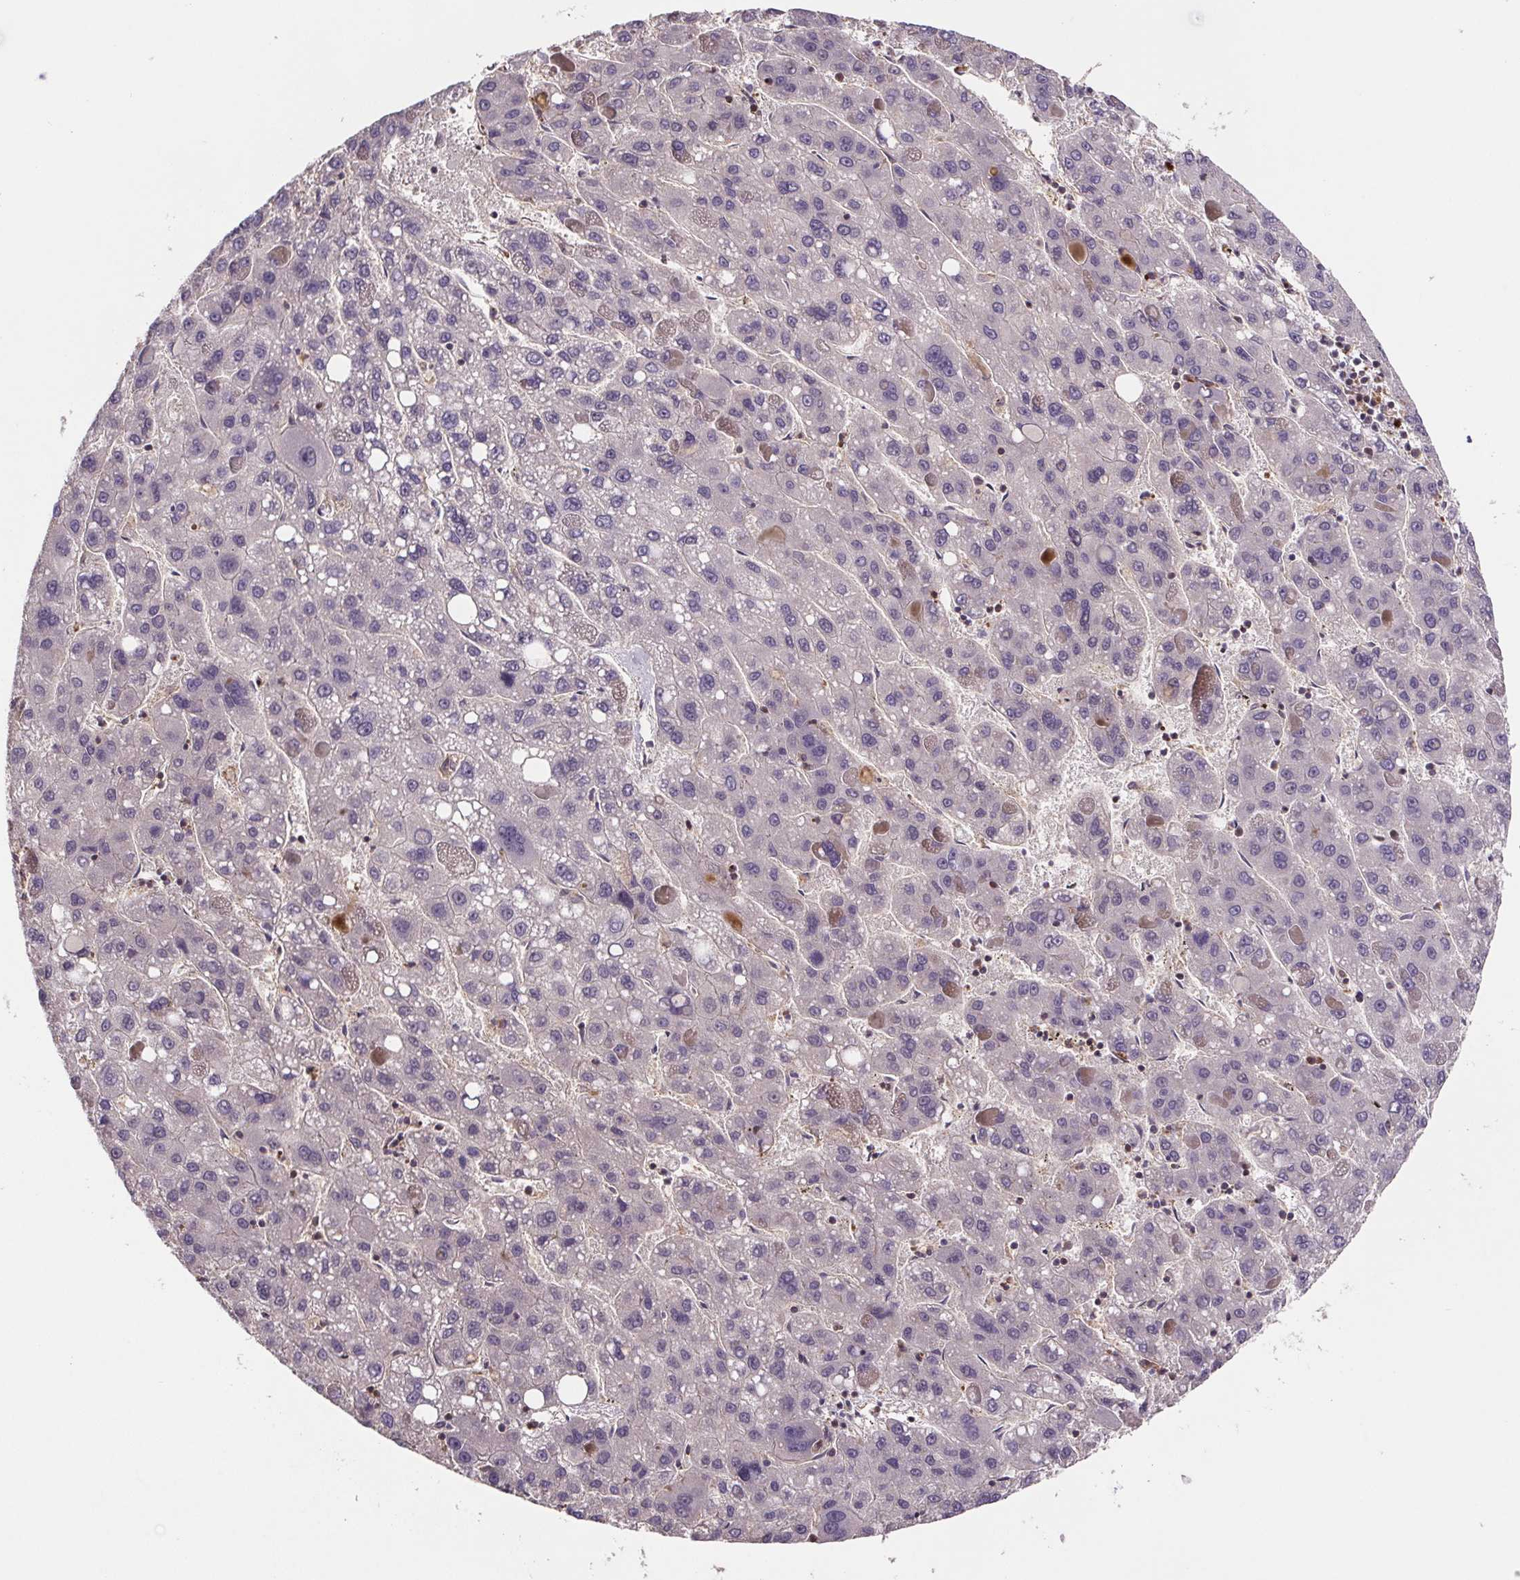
{"staining": {"intensity": "negative", "quantity": "none", "location": "none"}, "tissue": "liver cancer", "cell_type": "Tumor cells", "image_type": "cancer", "snomed": [{"axis": "morphology", "description": "Carcinoma, Hepatocellular, NOS"}, {"axis": "topography", "description": "Liver"}], "caption": "The micrograph reveals no staining of tumor cells in liver cancer.", "gene": "CLN3", "patient": {"sex": "female", "age": 82}}